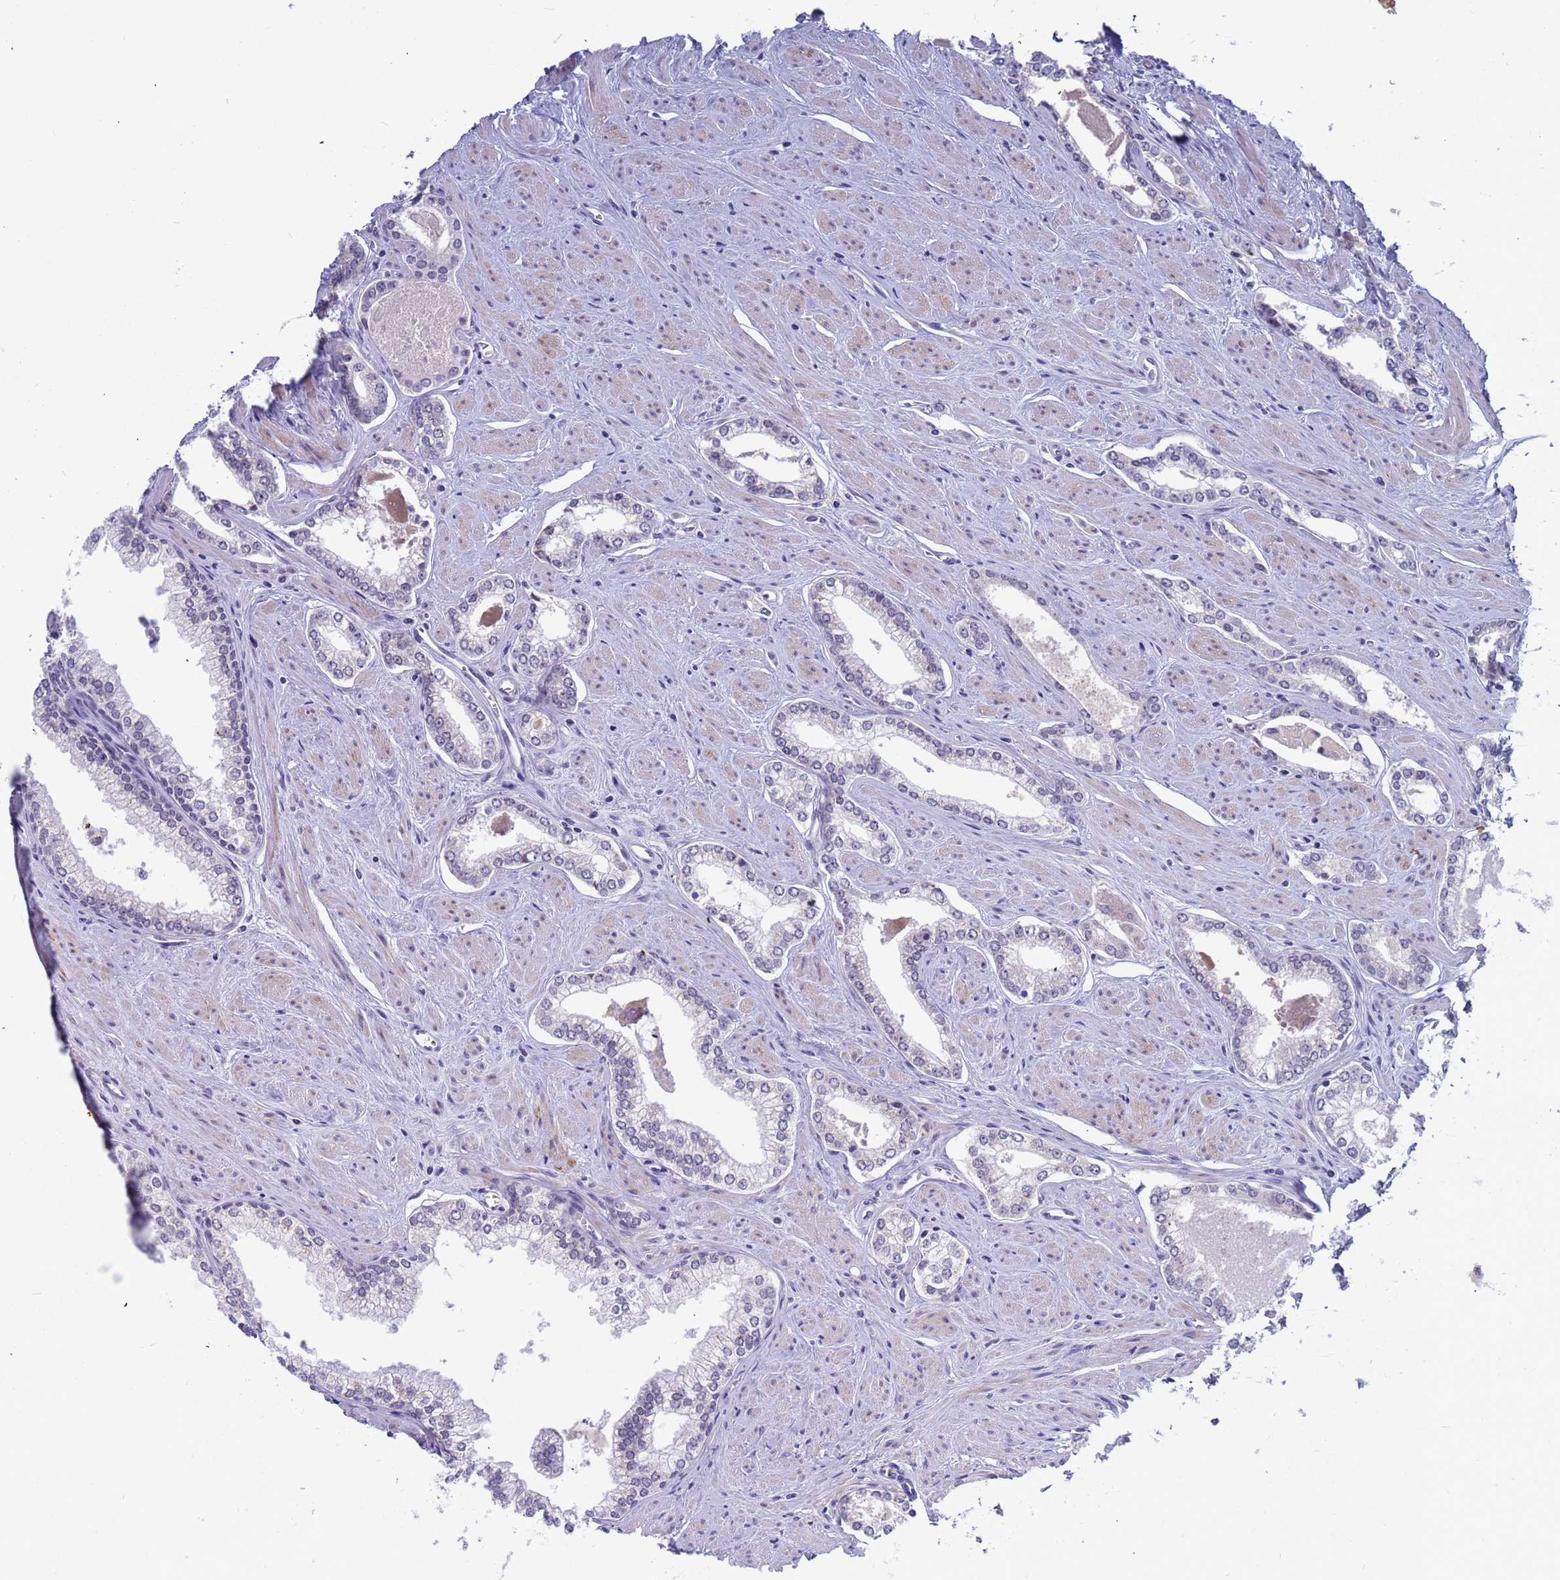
{"staining": {"intensity": "negative", "quantity": "none", "location": "none"}, "tissue": "prostate cancer", "cell_type": "Tumor cells", "image_type": "cancer", "snomed": [{"axis": "morphology", "description": "Adenocarcinoma, Low grade"}, {"axis": "topography", "description": "Prostate and seminal vesicle, NOS"}], "caption": "This photomicrograph is of low-grade adenocarcinoma (prostate) stained with immunohistochemistry (IHC) to label a protein in brown with the nuclei are counter-stained blue. There is no staining in tumor cells.", "gene": "CXorf65", "patient": {"sex": "male", "age": 60}}